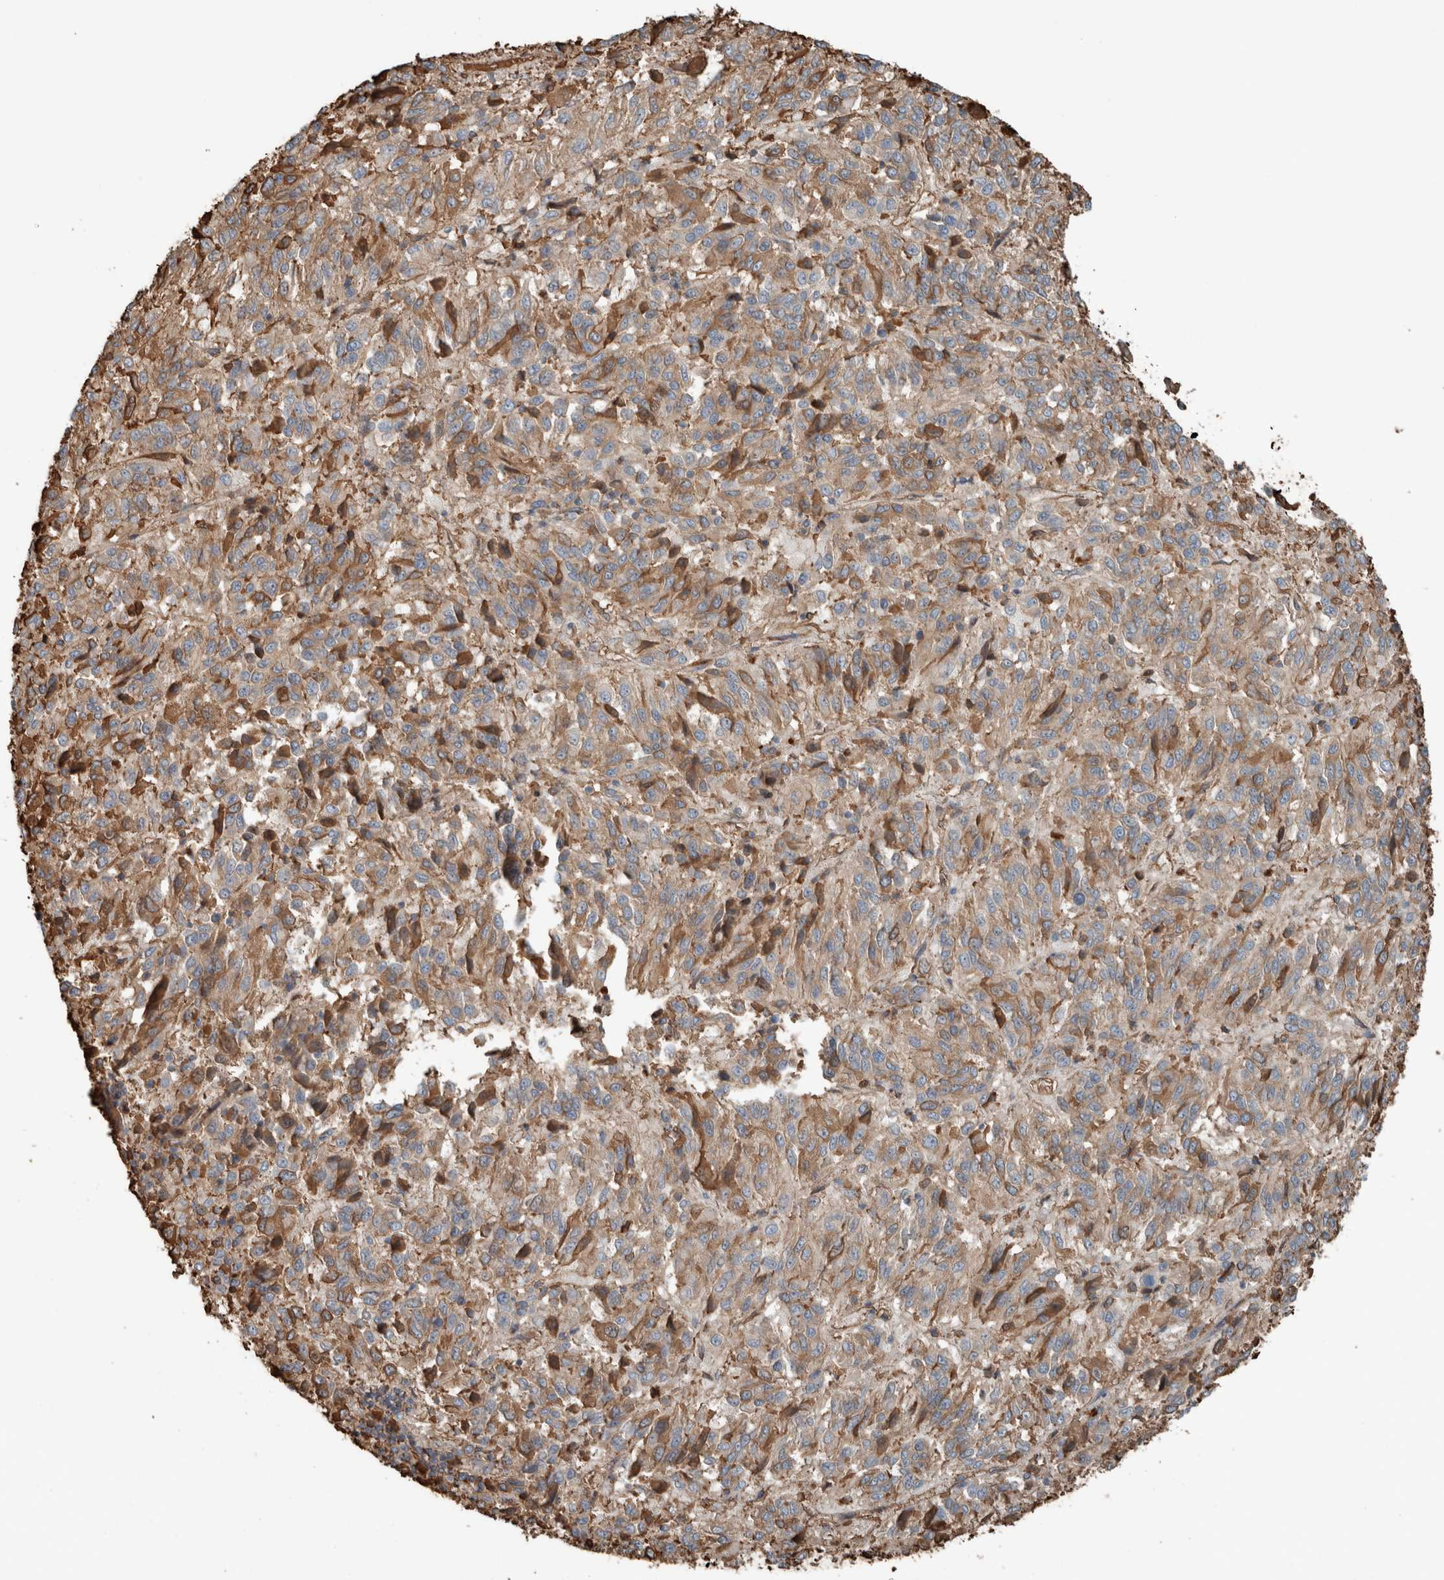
{"staining": {"intensity": "weak", "quantity": ">75%", "location": "cytoplasmic/membranous"}, "tissue": "melanoma", "cell_type": "Tumor cells", "image_type": "cancer", "snomed": [{"axis": "morphology", "description": "Malignant melanoma, Metastatic site"}, {"axis": "topography", "description": "Lung"}], "caption": "A histopathology image showing weak cytoplasmic/membranous staining in about >75% of tumor cells in melanoma, as visualized by brown immunohistochemical staining.", "gene": "USP34", "patient": {"sex": "male", "age": 64}}